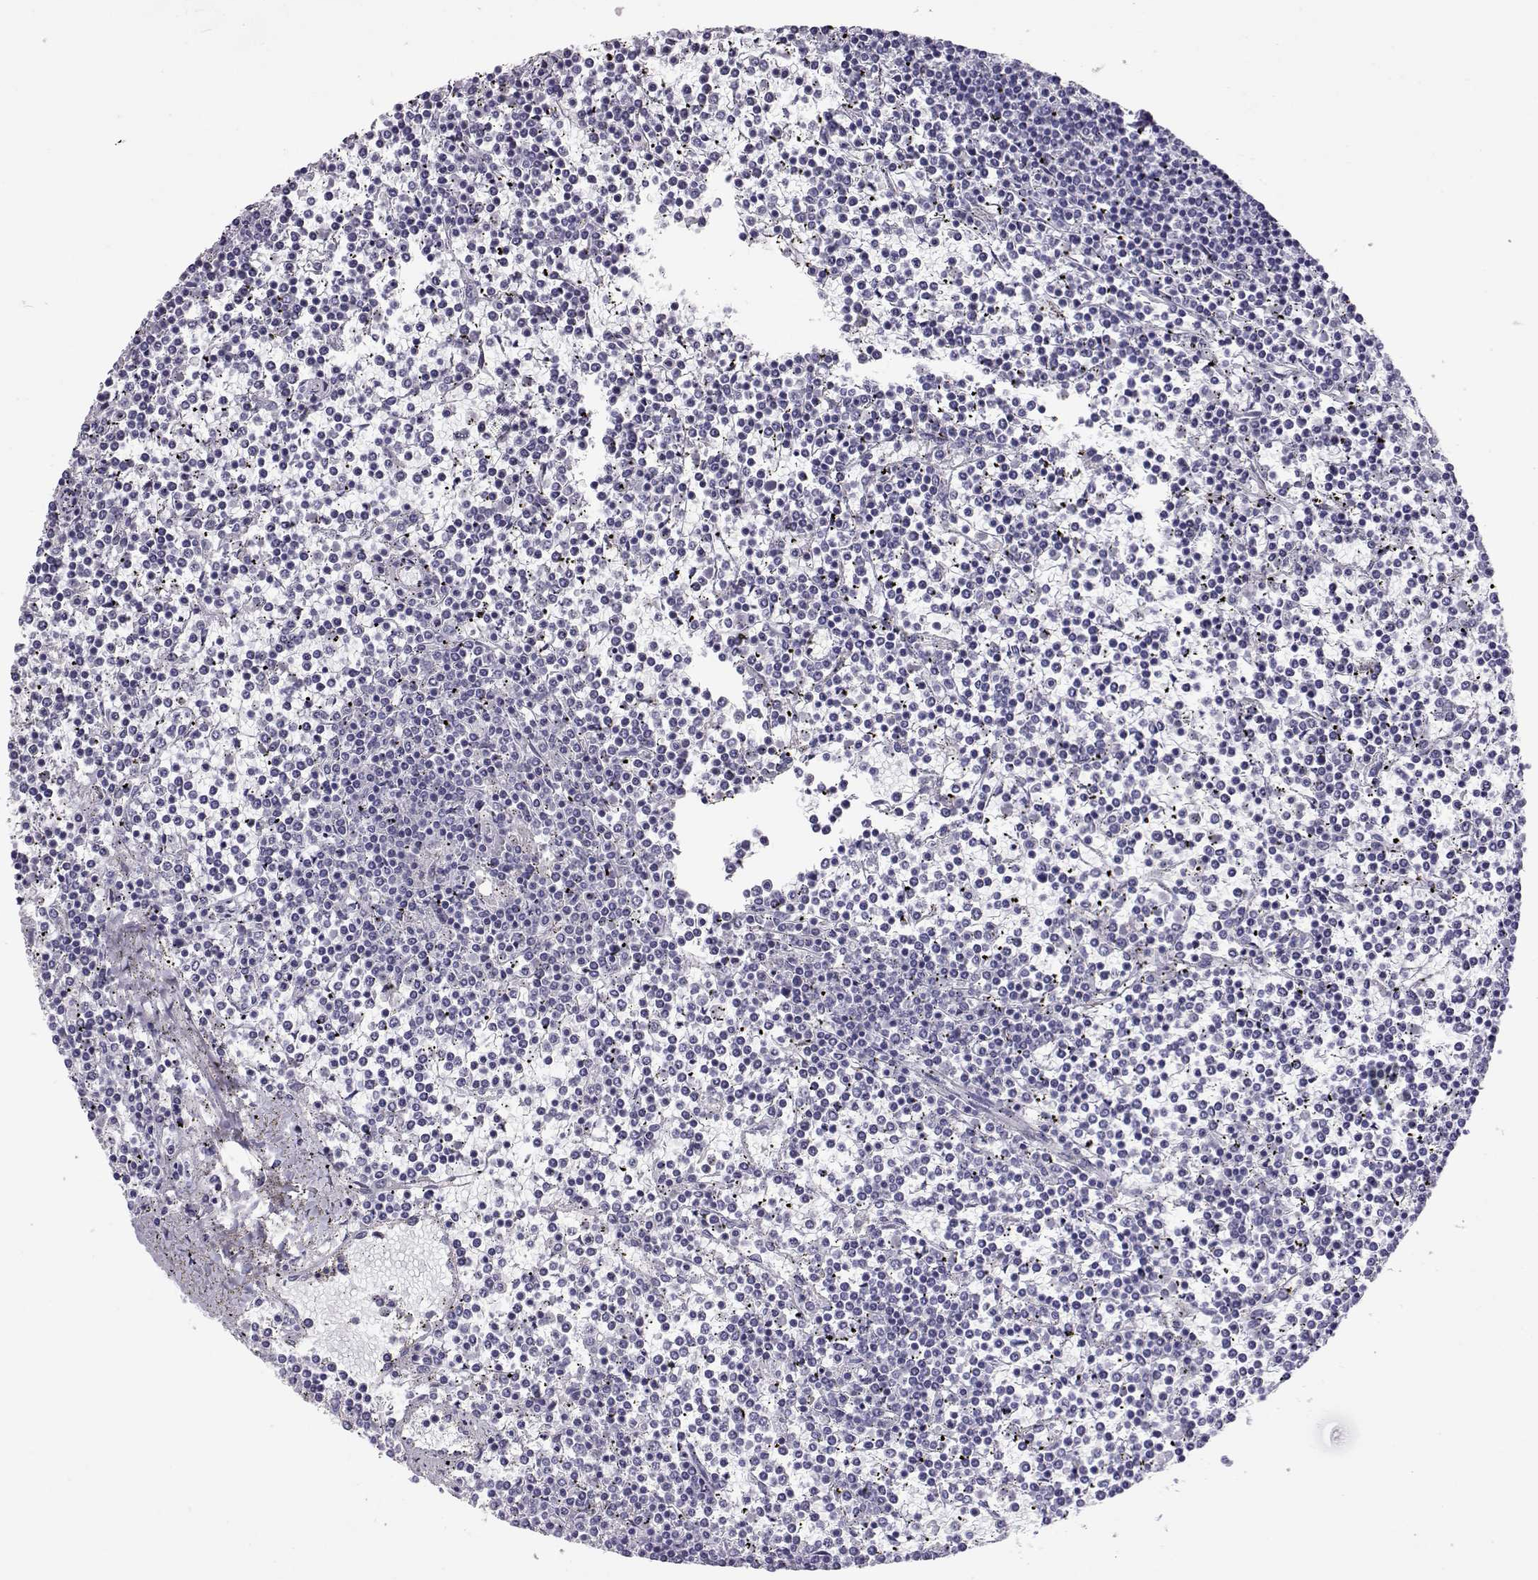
{"staining": {"intensity": "negative", "quantity": "none", "location": "none"}, "tissue": "lymphoma", "cell_type": "Tumor cells", "image_type": "cancer", "snomed": [{"axis": "morphology", "description": "Malignant lymphoma, non-Hodgkin's type, Low grade"}, {"axis": "topography", "description": "Spleen"}], "caption": "Immunohistochemistry of lymphoma displays no expression in tumor cells.", "gene": "PMCH", "patient": {"sex": "female", "age": 19}}